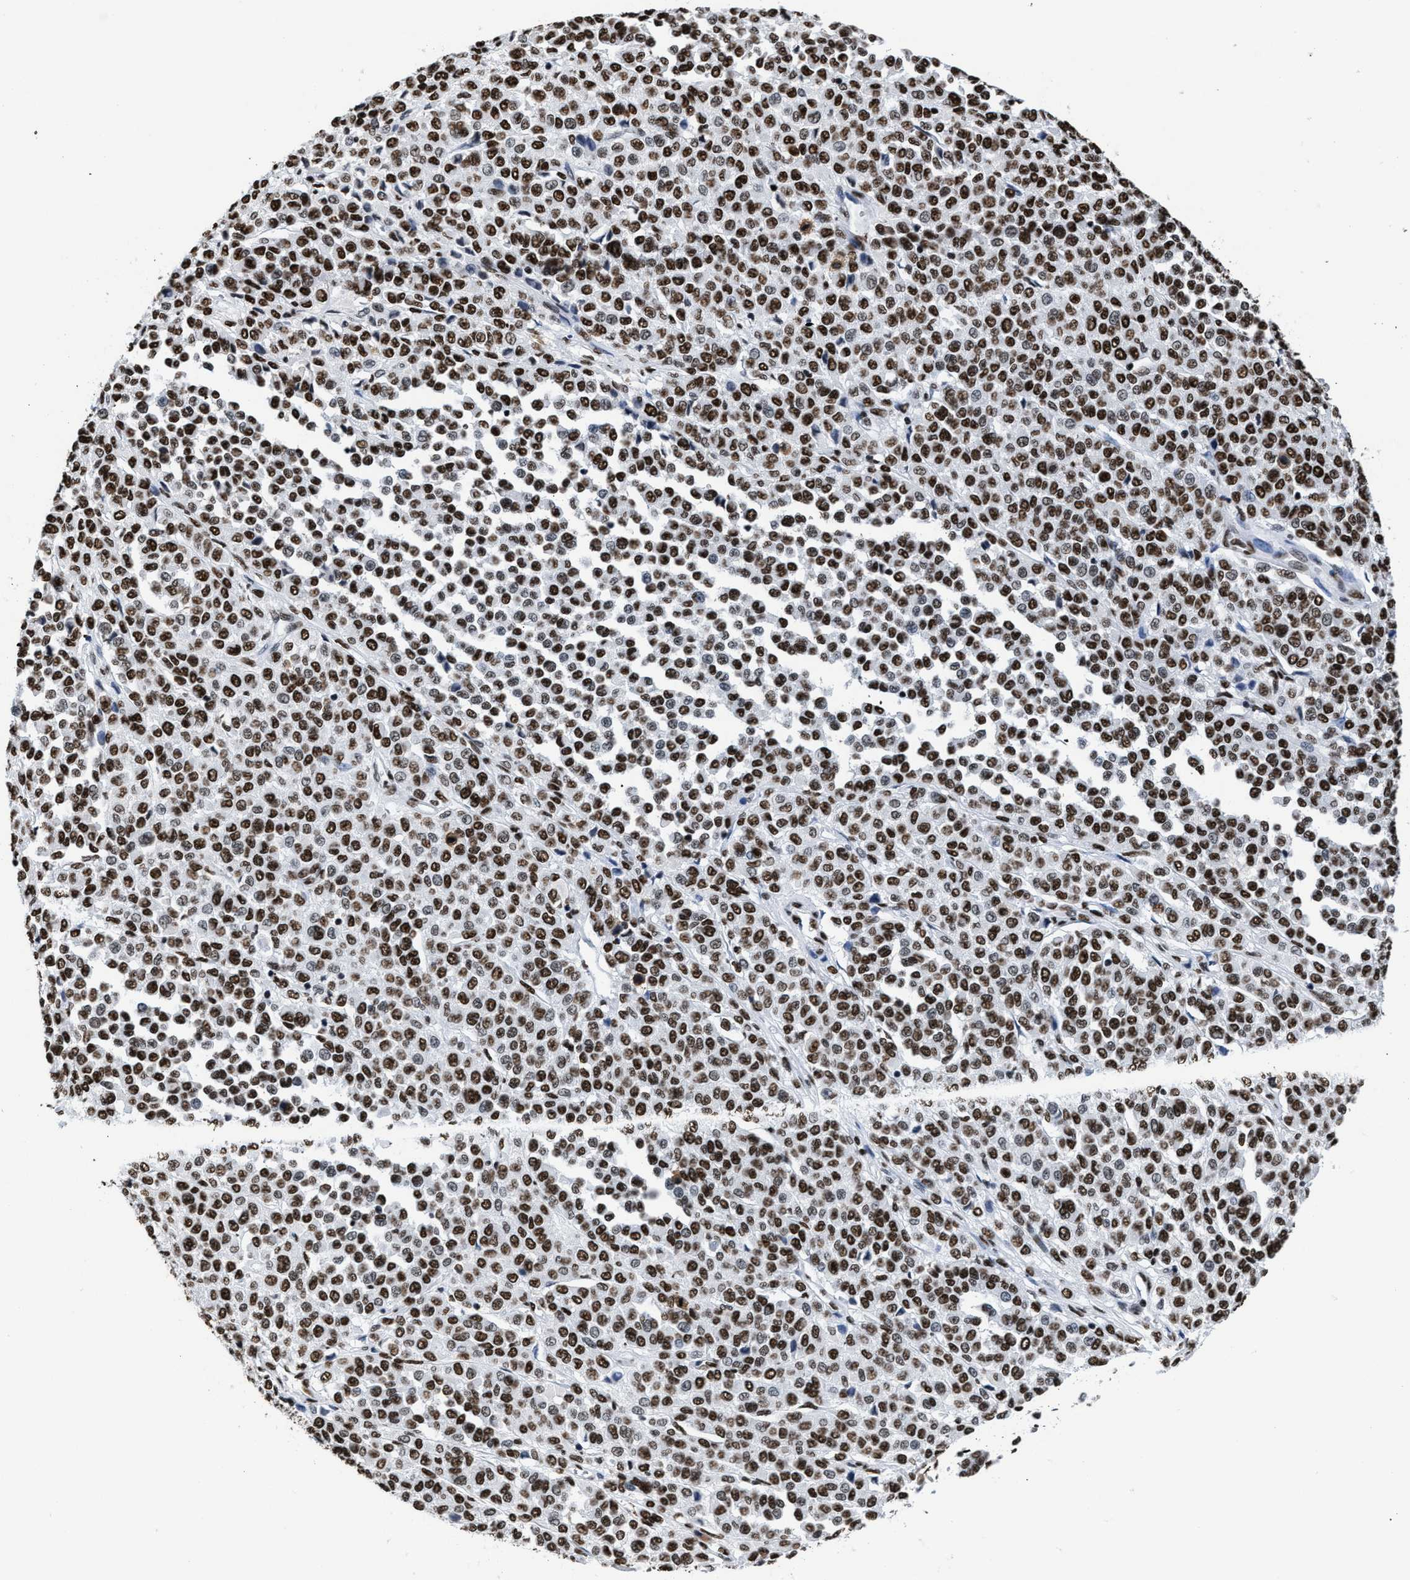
{"staining": {"intensity": "strong", "quantity": ">75%", "location": "nuclear"}, "tissue": "melanoma", "cell_type": "Tumor cells", "image_type": "cancer", "snomed": [{"axis": "morphology", "description": "Malignant melanoma, Metastatic site"}, {"axis": "topography", "description": "Pancreas"}], "caption": "Strong nuclear protein staining is appreciated in about >75% of tumor cells in malignant melanoma (metastatic site). The staining was performed using DAB (3,3'-diaminobenzidine) to visualize the protein expression in brown, while the nuclei were stained in blue with hematoxylin (Magnification: 20x).", "gene": "SMARCC2", "patient": {"sex": "female", "age": 30}}